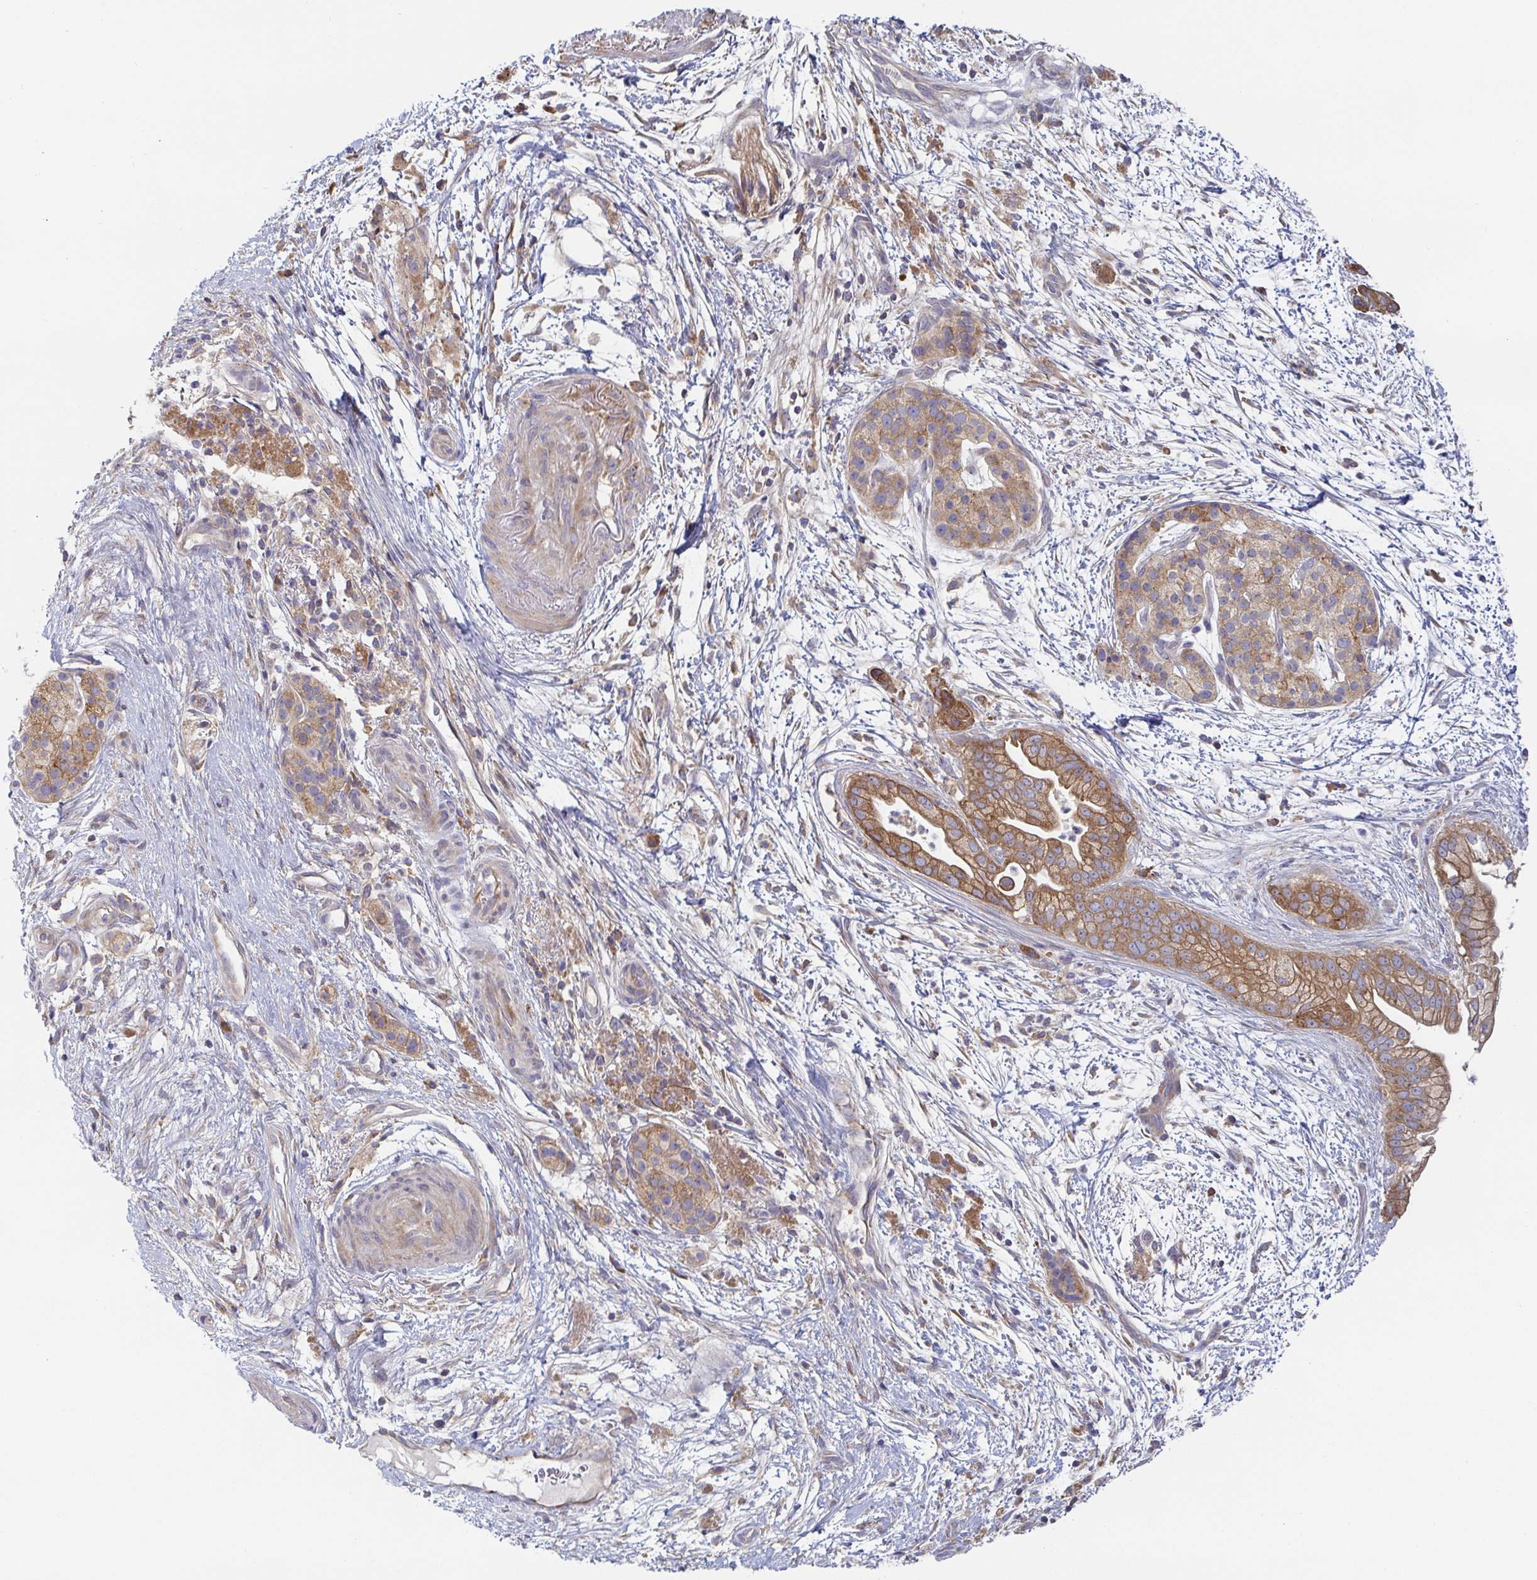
{"staining": {"intensity": "moderate", "quantity": ">75%", "location": "cytoplasmic/membranous"}, "tissue": "pancreatic cancer", "cell_type": "Tumor cells", "image_type": "cancer", "snomed": [{"axis": "morphology", "description": "Adenocarcinoma, NOS"}, {"axis": "topography", "description": "Pancreas"}], "caption": "DAB (3,3'-diaminobenzidine) immunohistochemical staining of pancreatic cancer (adenocarcinoma) reveals moderate cytoplasmic/membranous protein staining in about >75% of tumor cells.", "gene": "TUFT1", "patient": {"sex": "female", "age": 69}}